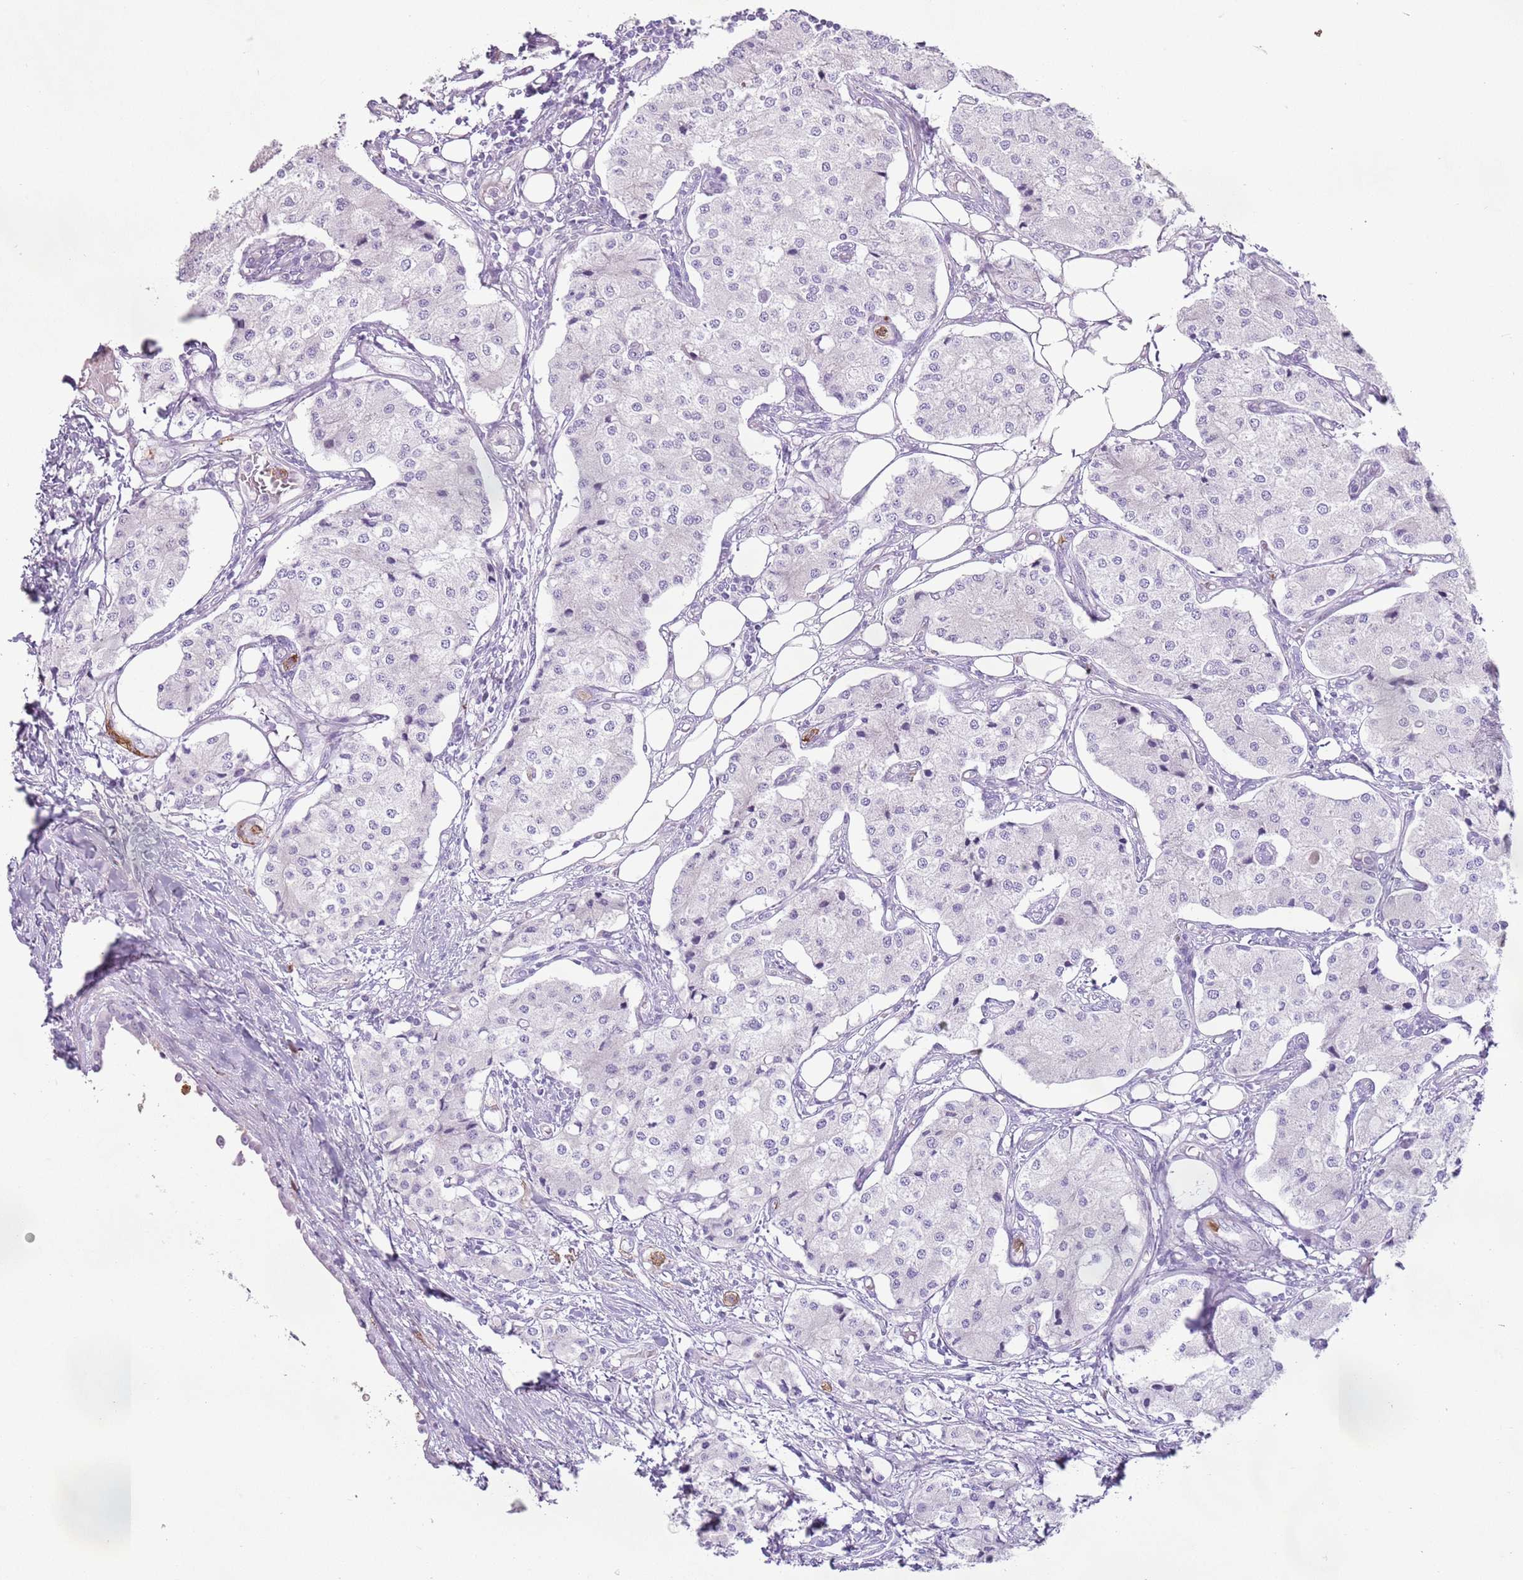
{"staining": {"intensity": "negative", "quantity": "none", "location": "none"}, "tissue": "carcinoid", "cell_type": "Tumor cells", "image_type": "cancer", "snomed": [{"axis": "morphology", "description": "Carcinoid, malignant, NOS"}, {"axis": "topography", "description": "Colon"}], "caption": "IHC of malignant carcinoid exhibits no positivity in tumor cells.", "gene": "CD177", "patient": {"sex": "female", "age": 52}}